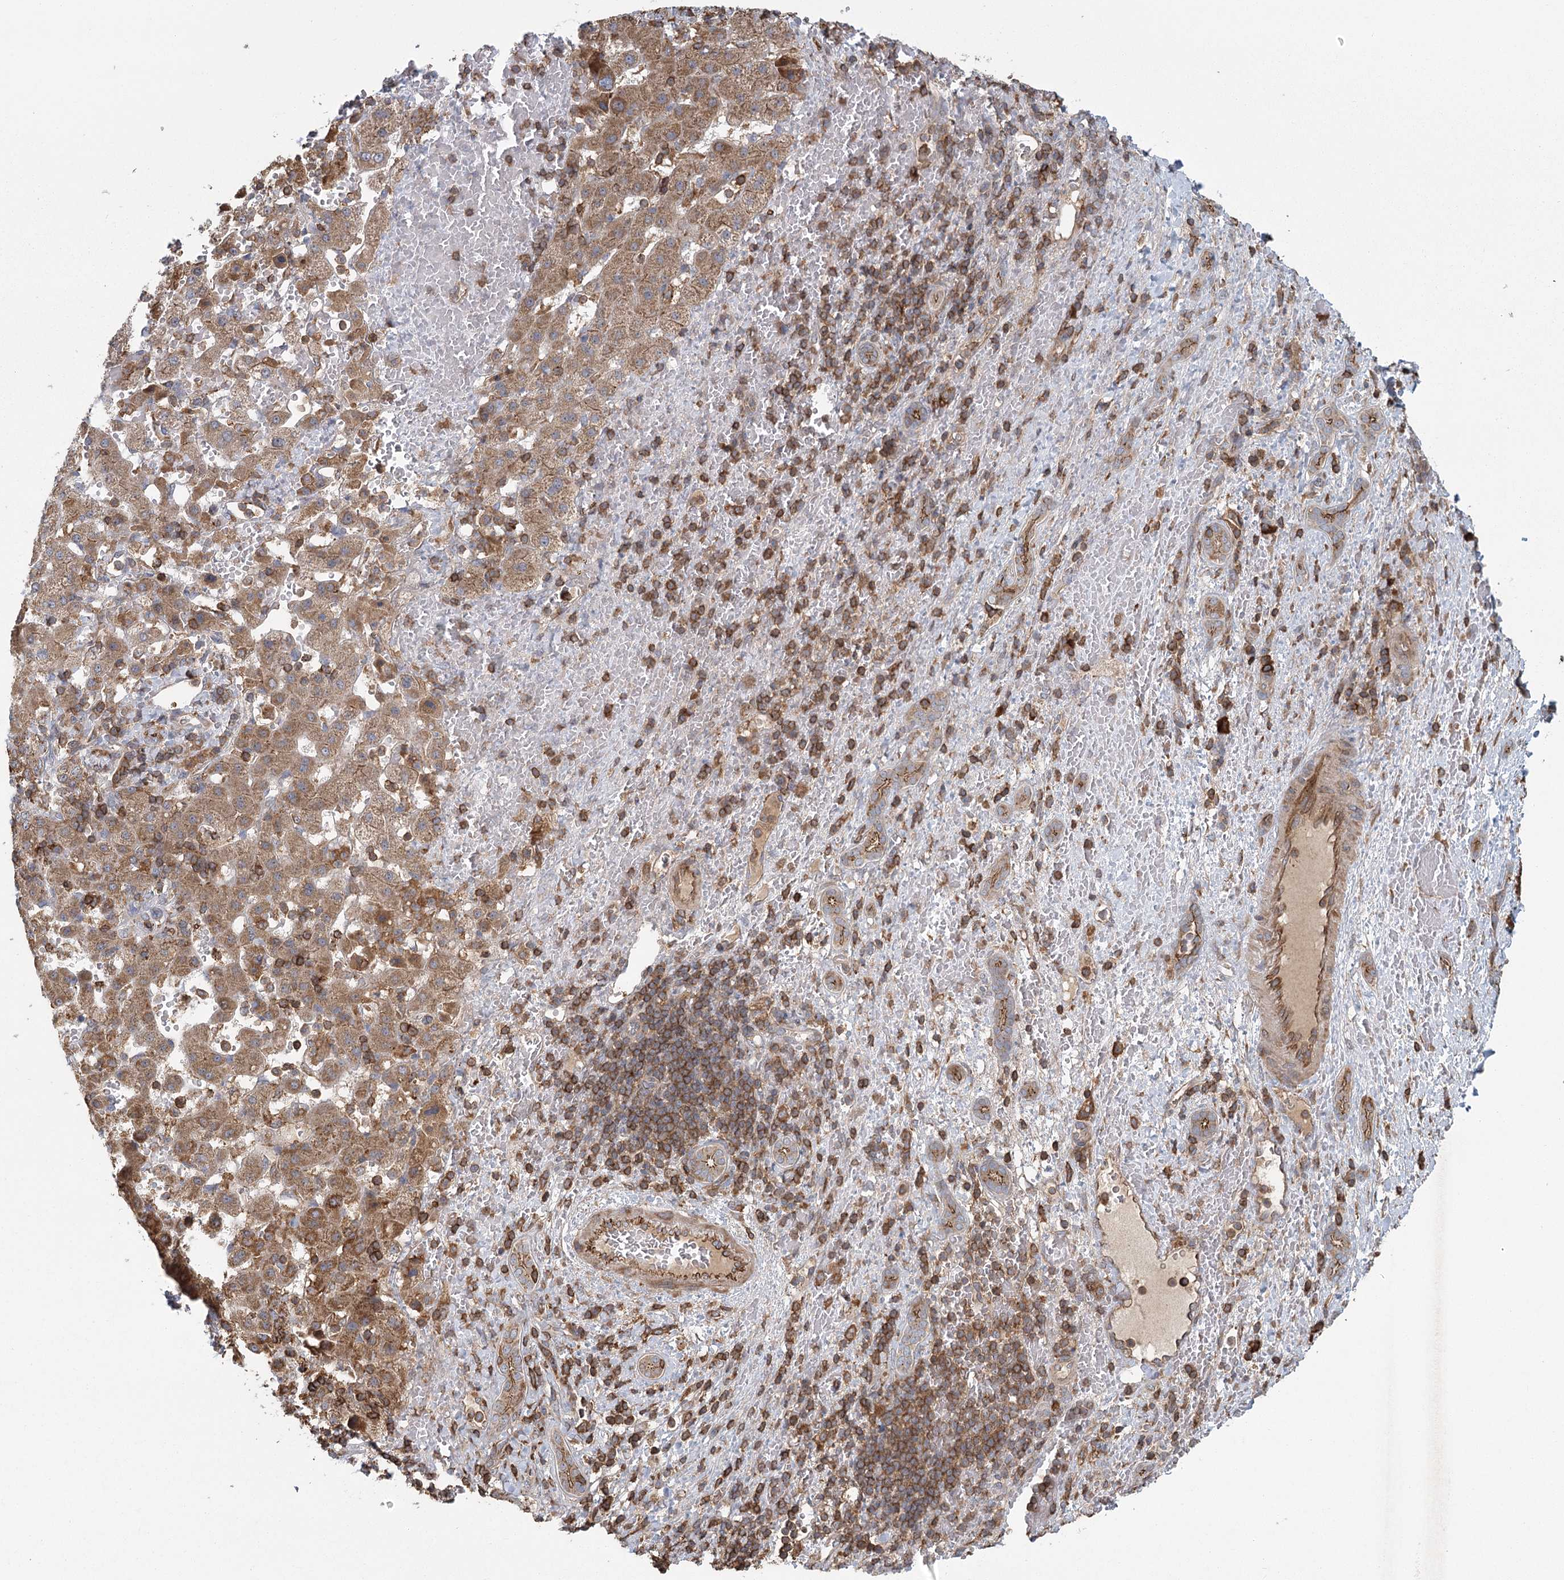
{"staining": {"intensity": "moderate", "quantity": ">75%", "location": "cytoplasmic/membranous"}, "tissue": "liver cancer", "cell_type": "Tumor cells", "image_type": "cancer", "snomed": [{"axis": "morphology", "description": "Normal tissue, NOS"}, {"axis": "morphology", "description": "Carcinoma, Hepatocellular, NOS"}, {"axis": "topography", "description": "Liver"}], "caption": "Immunohistochemistry (IHC) (DAB) staining of human hepatocellular carcinoma (liver) reveals moderate cytoplasmic/membranous protein positivity in approximately >75% of tumor cells. The staining was performed using DAB, with brown indicating positive protein expression. Nuclei are stained blue with hematoxylin.", "gene": "PLEKHA7", "patient": {"sex": "male", "age": 57}}